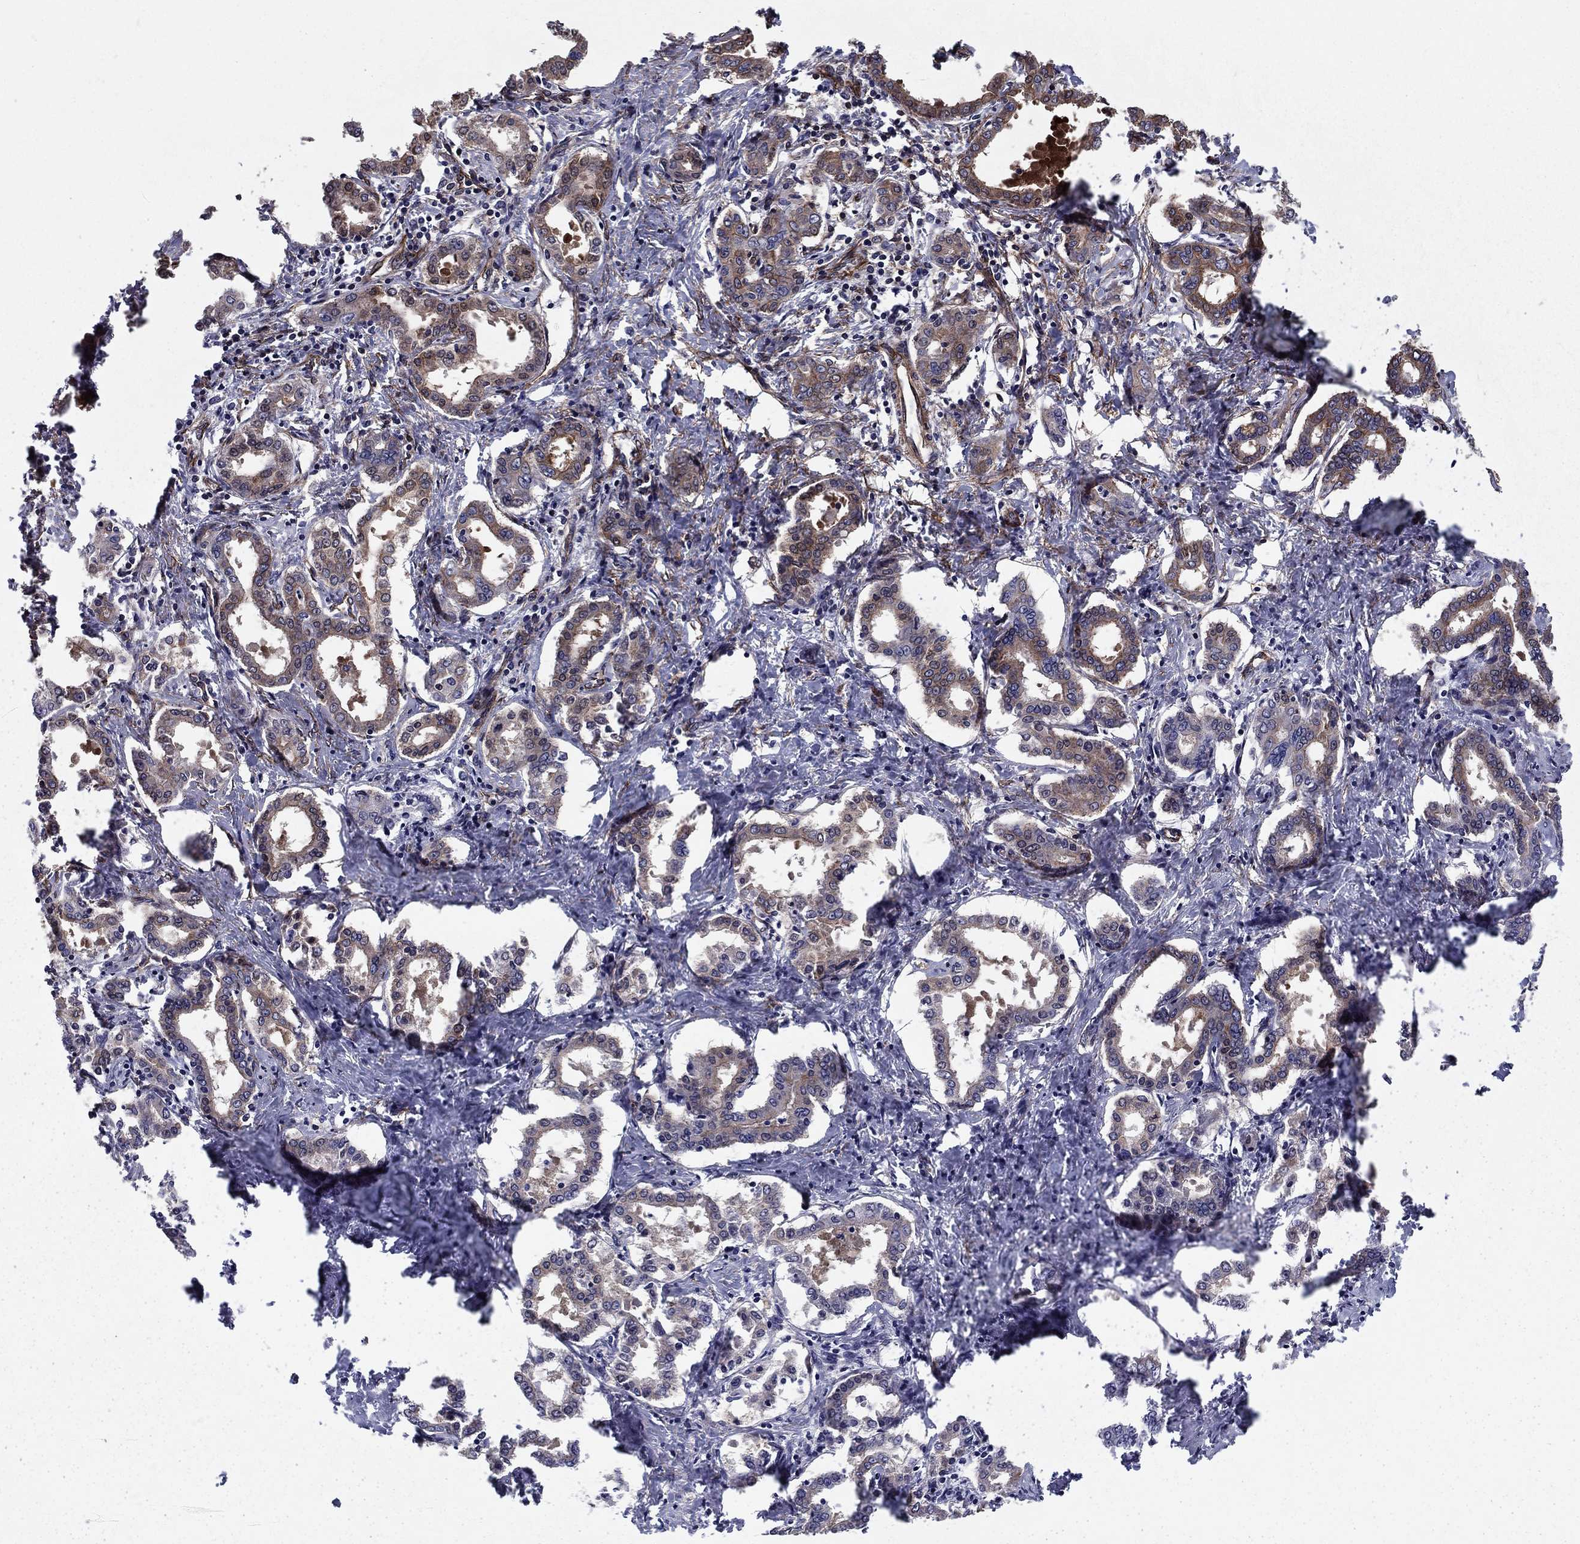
{"staining": {"intensity": "moderate", "quantity": "<25%", "location": "cytoplasmic/membranous"}, "tissue": "liver cancer", "cell_type": "Tumor cells", "image_type": "cancer", "snomed": [{"axis": "morphology", "description": "Cholangiocarcinoma"}, {"axis": "topography", "description": "Liver"}], "caption": "Immunohistochemistry (IHC) of liver cancer (cholangiocarcinoma) exhibits low levels of moderate cytoplasmic/membranous expression in about <25% of tumor cells.", "gene": "SHMT1", "patient": {"sex": "female", "age": 47}}